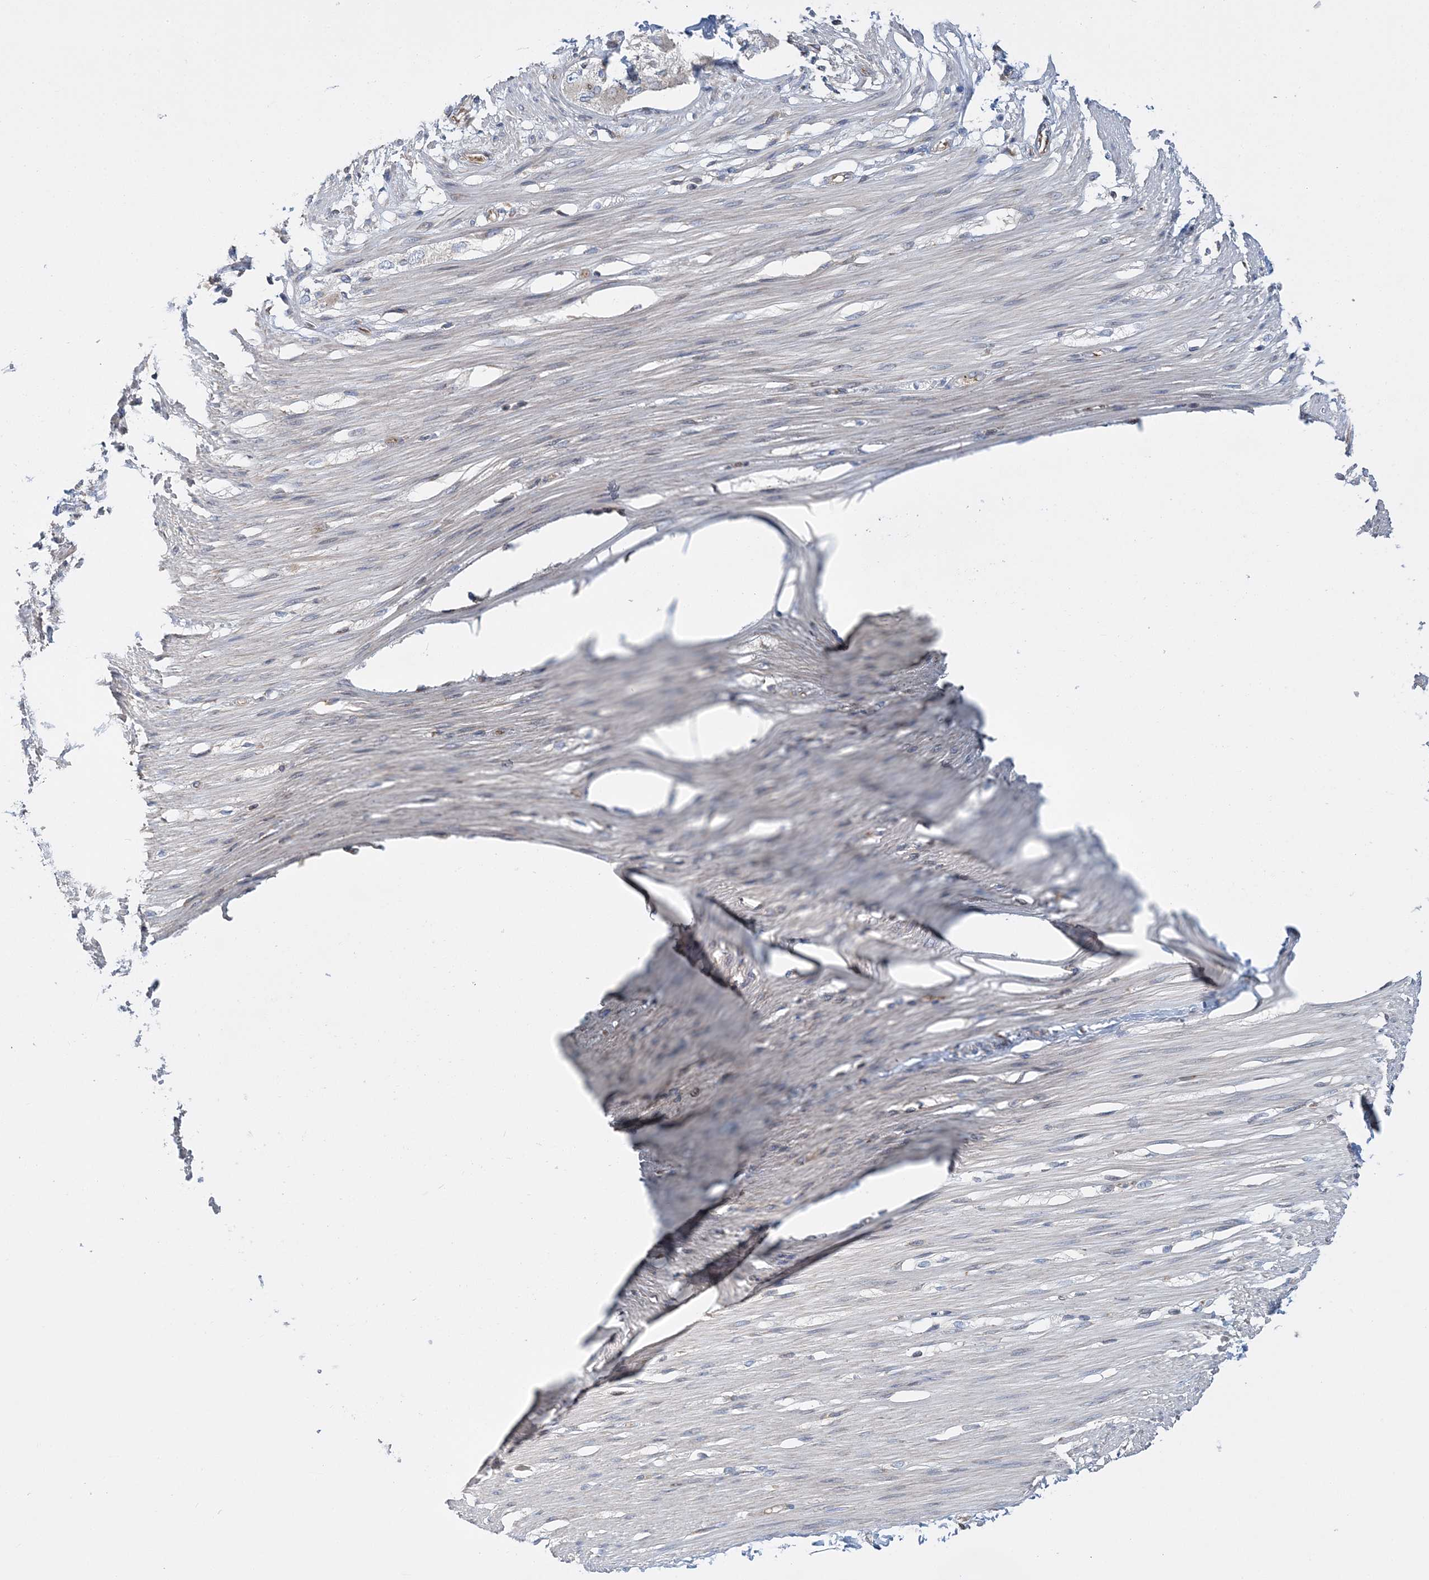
{"staining": {"intensity": "negative", "quantity": "none", "location": "none"}, "tissue": "smooth muscle", "cell_type": "Smooth muscle cells", "image_type": "normal", "snomed": [{"axis": "morphology", "description": "Normal tissue, NOS"}, {"axis": "morphology", "description": "Adenocarcinoma, NOS"}, {"axis": "topography", "description": "Colon"}, {"axis": "topography", "description": "Peripheral nerve tissue"}], "caption": "Immunohistochemistry histopathology image of benign human smooth muscle stained for a protein (brown), which shows no staining in smooth muscle cells.", "gene": "FAM114A2", "patient": {"sex": "male", "age": 14}}